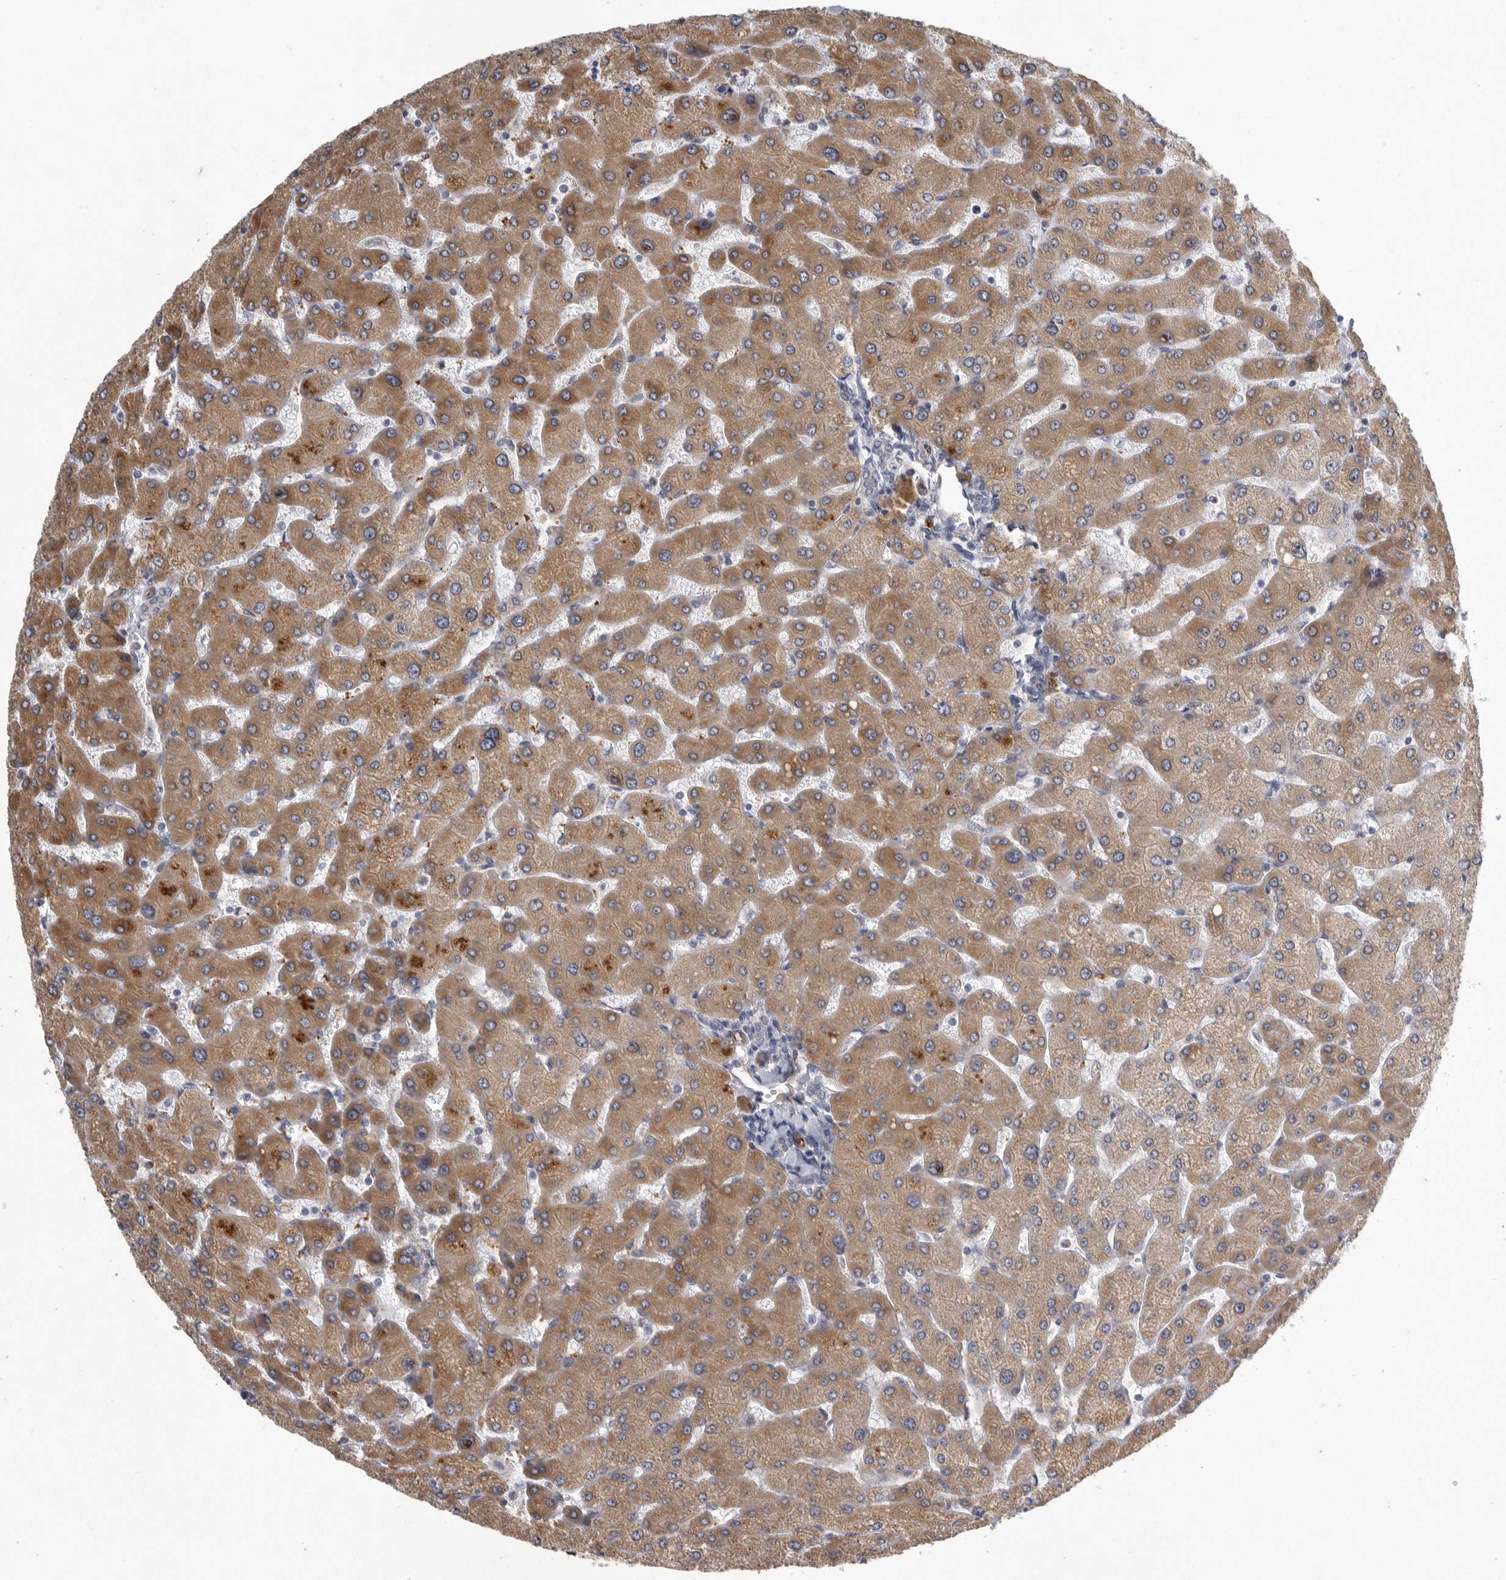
{"staining": {"intensity": "negative", "quantity": "none", "location": "none"}, "tissue": "liver", "cell_type": "Cholangiocytes", "image_type": "normal", "snomed": [{"axis": "morphology", "description": "Normal tissue, NOS"}, {"axis": "topography", "description": "Liver"}], "caption": "A micrograph of human liver is negative for staining in cholangiocytes. Brightfield microscopy of immunohistochemistry (IHC) stained with DAB (3,3'-diaminobenzidine) (brown) and hematoxylin (blue), captured at high magnification.", "gene": "MINPP1", "patient": {"sex": "male", "age": 55}}